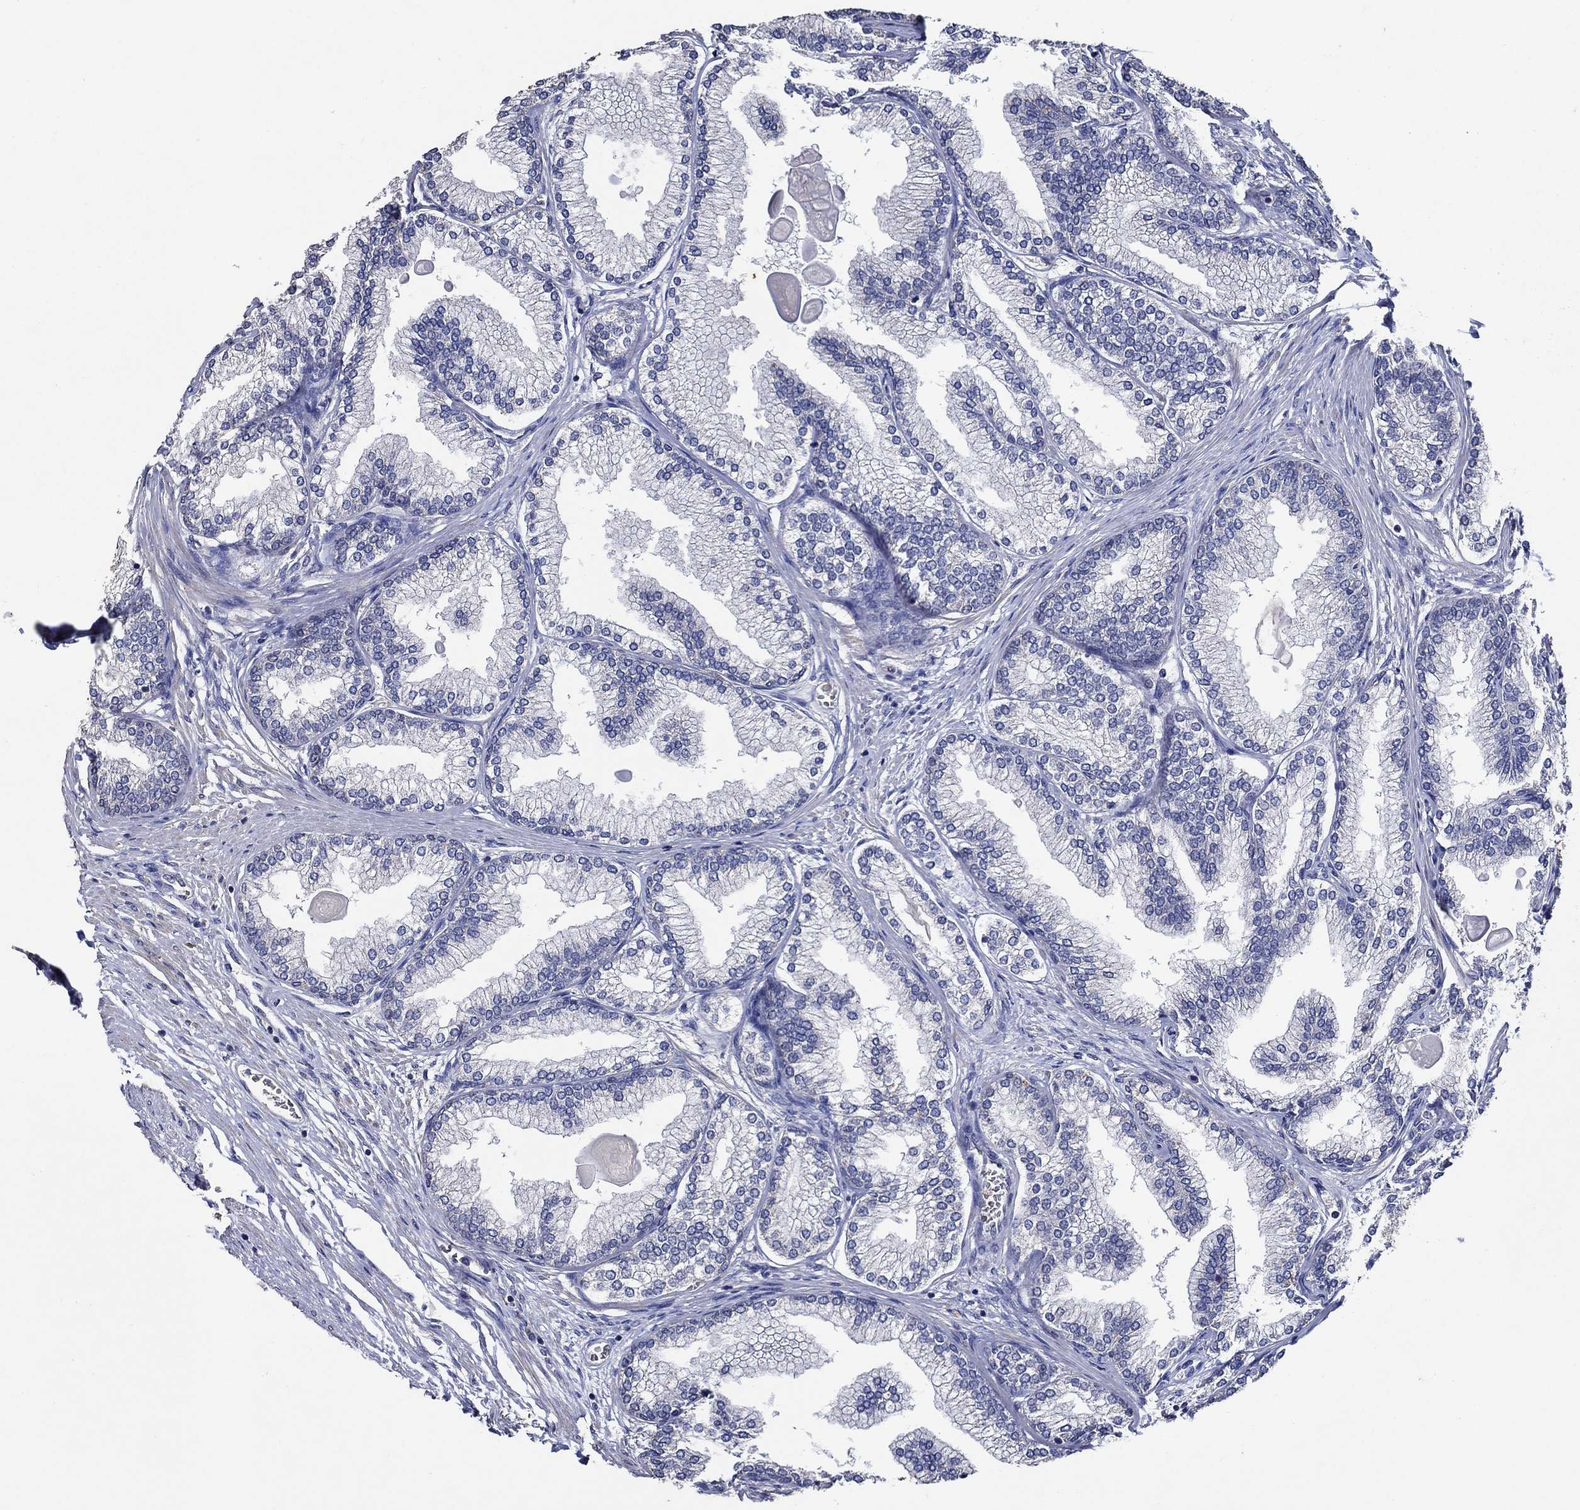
{"staining": {"intensity": "negative", "quantity": "none", "location": "none"}, "tissue": "prostate", "cell_type": "Glandular cells", "image_type": "normal", "snomed": [{"axis": "morphology", "description": "Normal tissue, NOS"}, {"axis": "topography", "description": "Prostate"}], "caption": "IHC histopathology image of benign prostate stained for a protein (brown), which displays no positivity in glandular cells. (DAB (3,3'-diaminobenzidine) immunohistochemistry (IHC), high magnification).", "gene": "HAP1", "patient": {"sex": "male", "age": 72}}